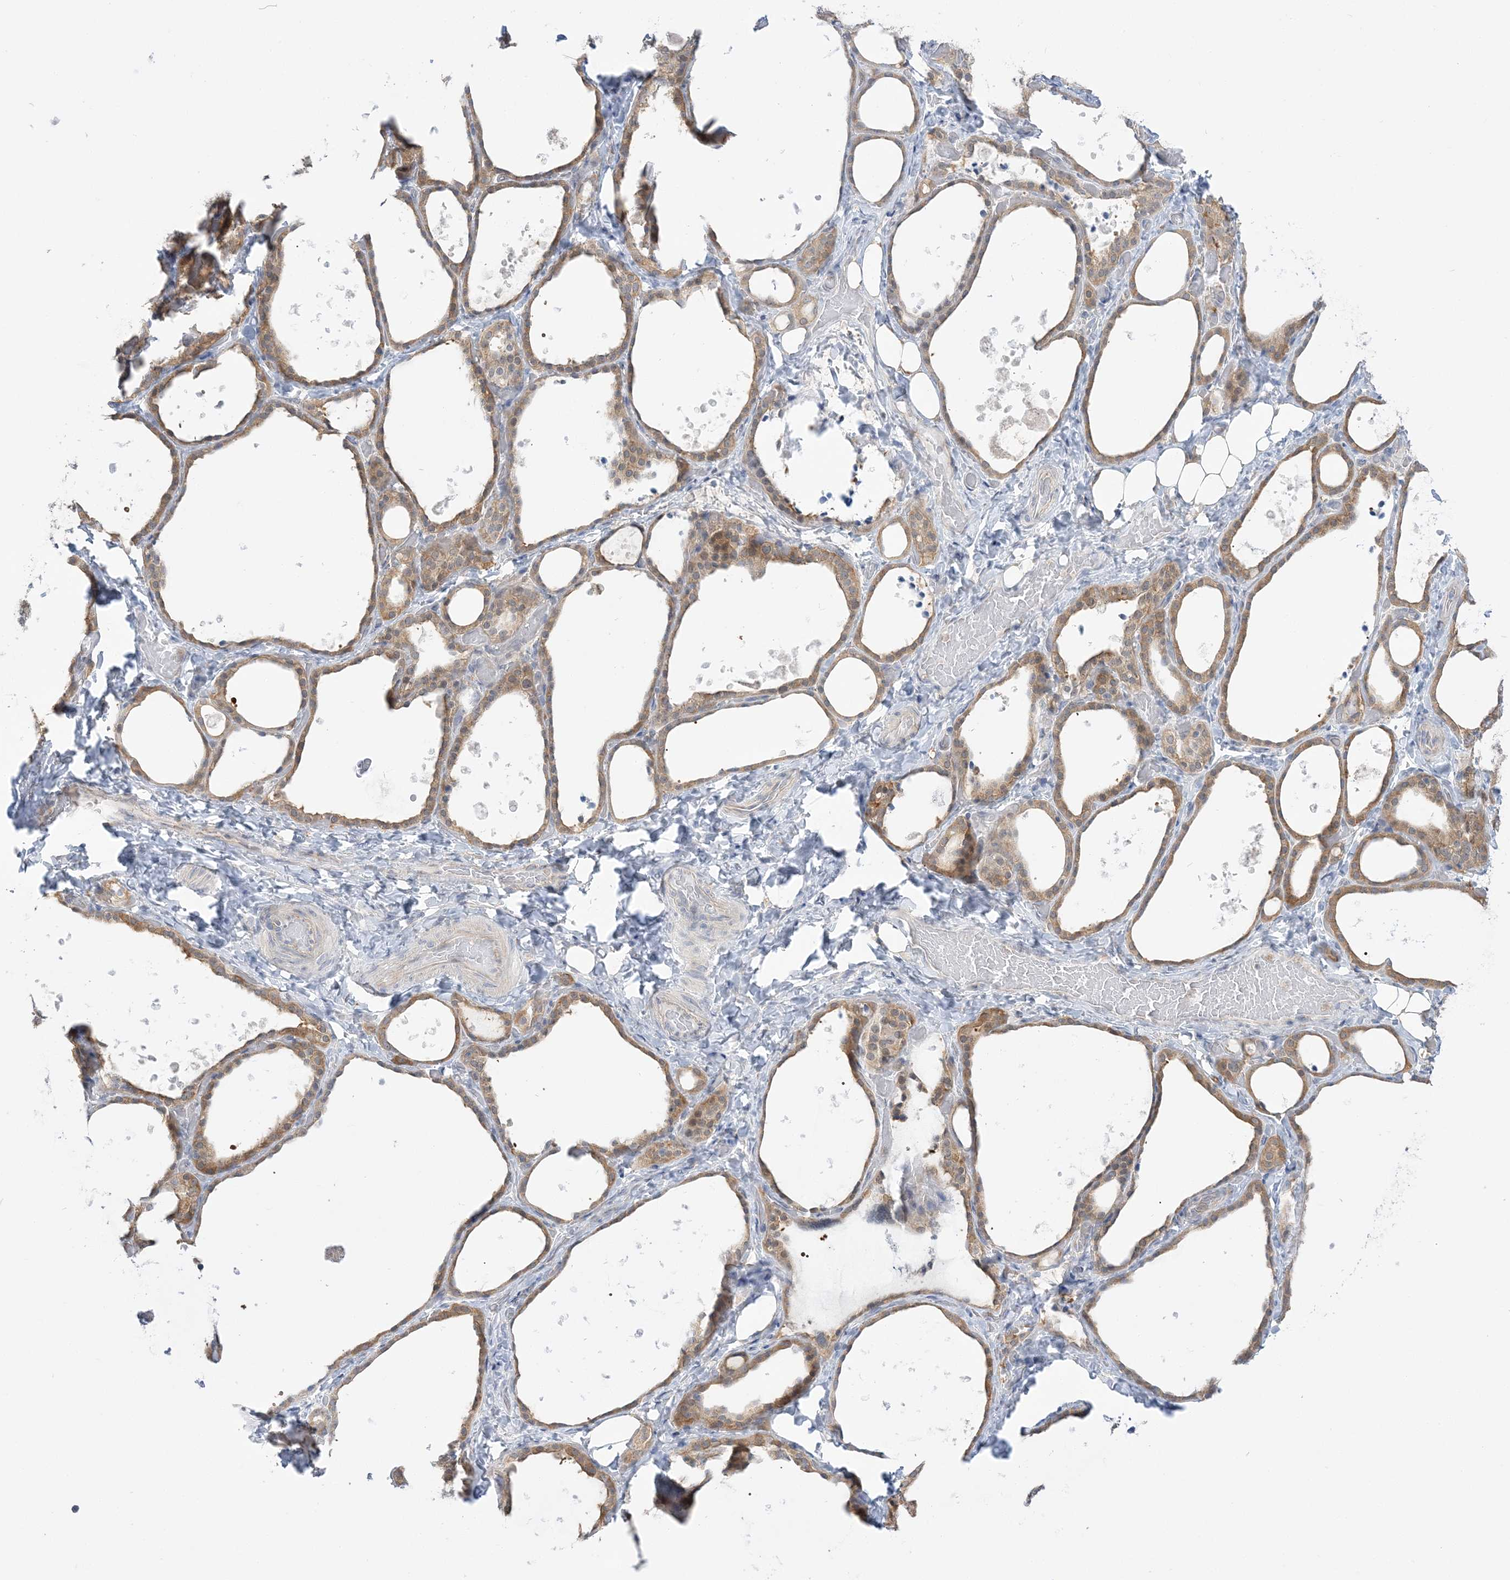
{"staining": {"intensity": "moderate", "quantity": "25%-75%", "location": "cytoplasmic/membranous"}, "tissue": "thyroid gland", "cell_type": "Glandular cells", "image_type": "normal", "snomed": [{"axis": "morphology", "description": "Normal tissue, NOS"}, {"axis": "topography", "description": "Thyroid gland"}], "caption": "Protein expression analysis of normal human thyroid gland reveals moderate cytoplasmic/membranous expression in approximately 25%-75% of glandular cells.", "gene": "THADA", "patient": {"sex": "female", "age": 44}}